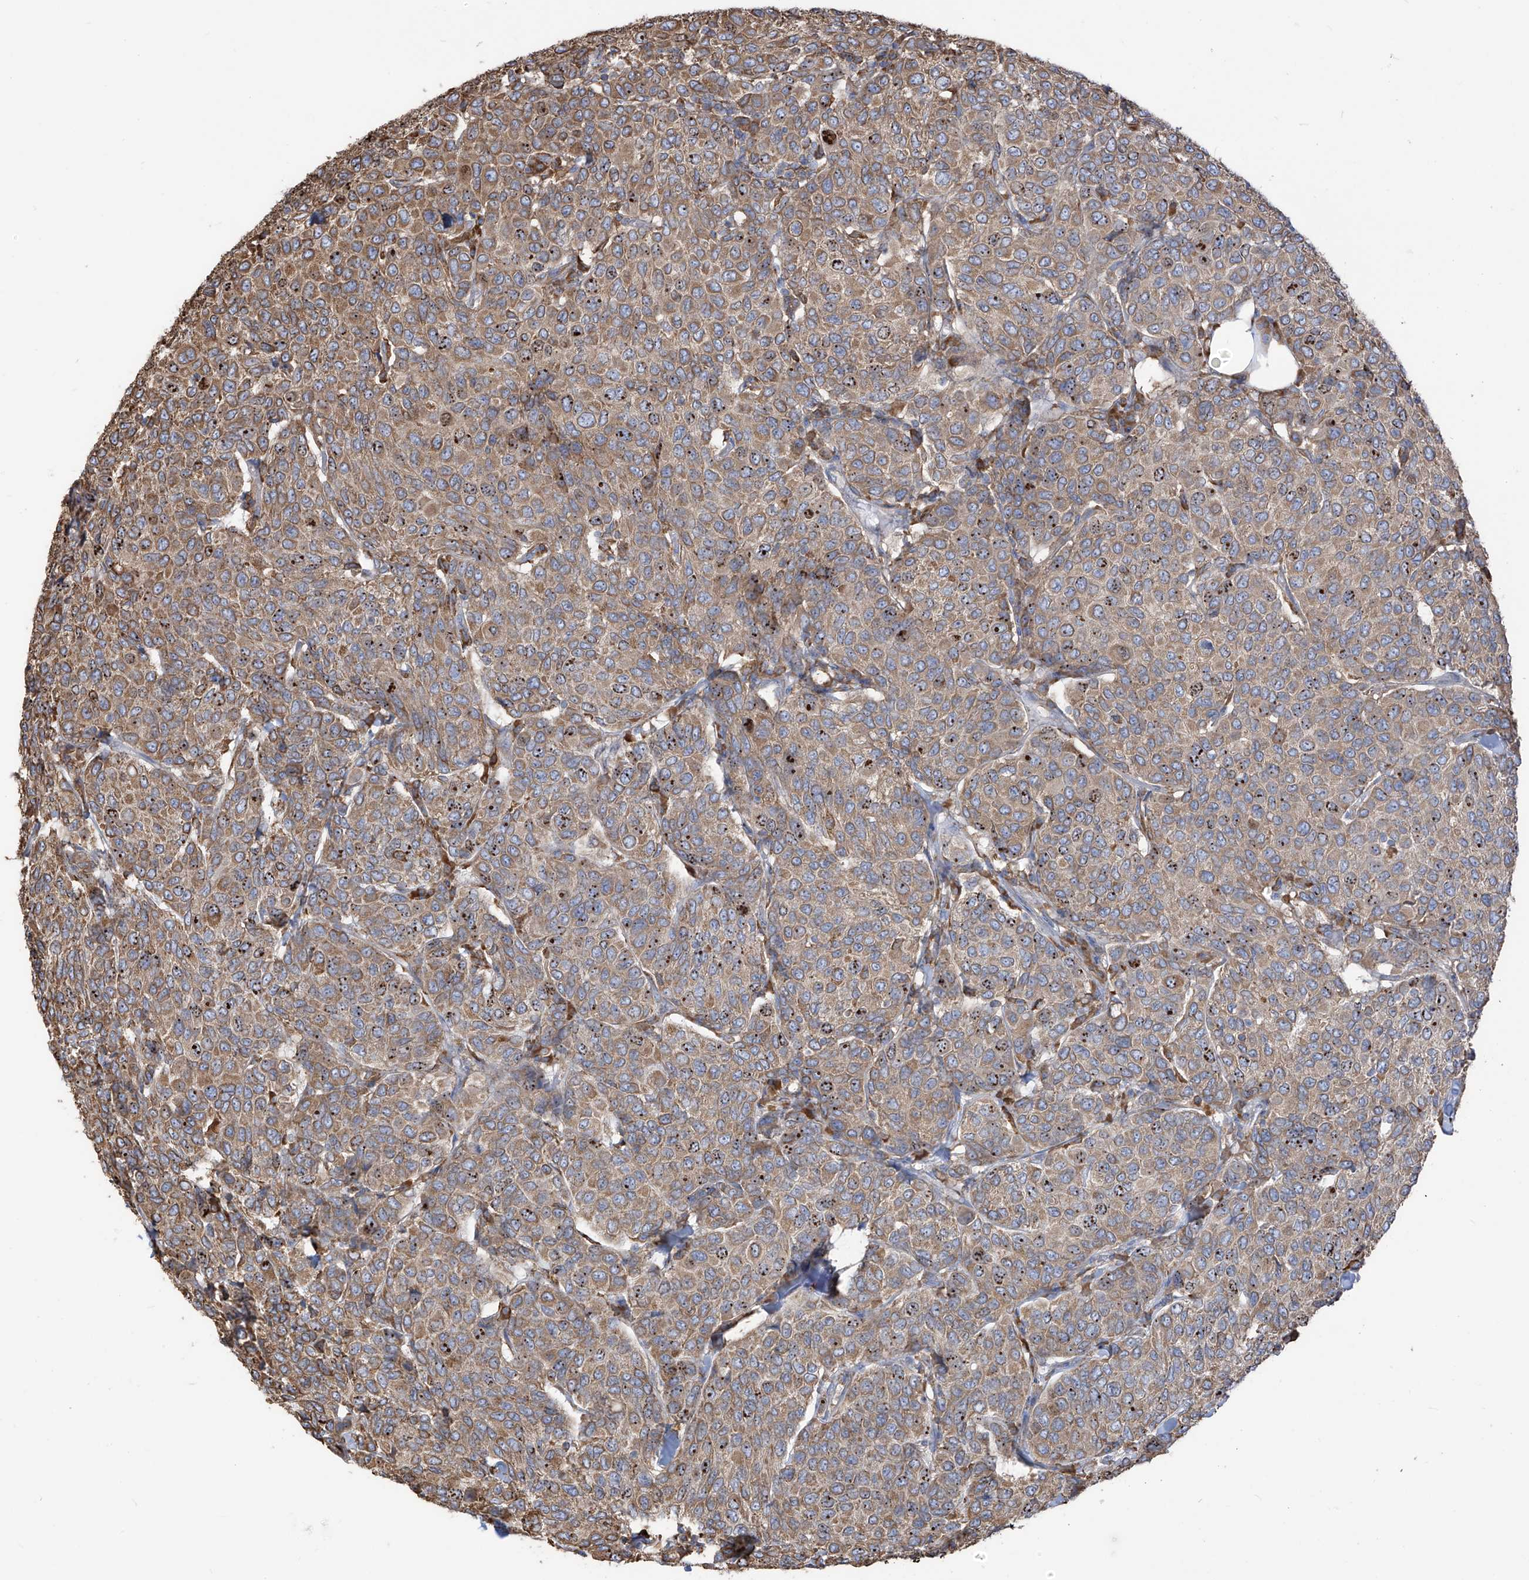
{"staining": {"intensity": "moderate", "quantity": ">75%", "location": "cytoplasmic/membranous"}, "tissue": "breast cancer", "cell_type": "Tumor cells", "image_type": "cancer", "snomed": [{"axis": "morphology", "description": "Duct carcinoma"}, {"axis": "topography", "description": "Breast"}], "caption": "Approximately >75% of tumor cells in breast cancer (intraductal carcinoma) exhibit moderate cytoplasmic/membranous protein staining as visualized by brown immunohistochemical staining.", "gene": "PDIA6", "patient": {"sex": "female", "age": 55}}